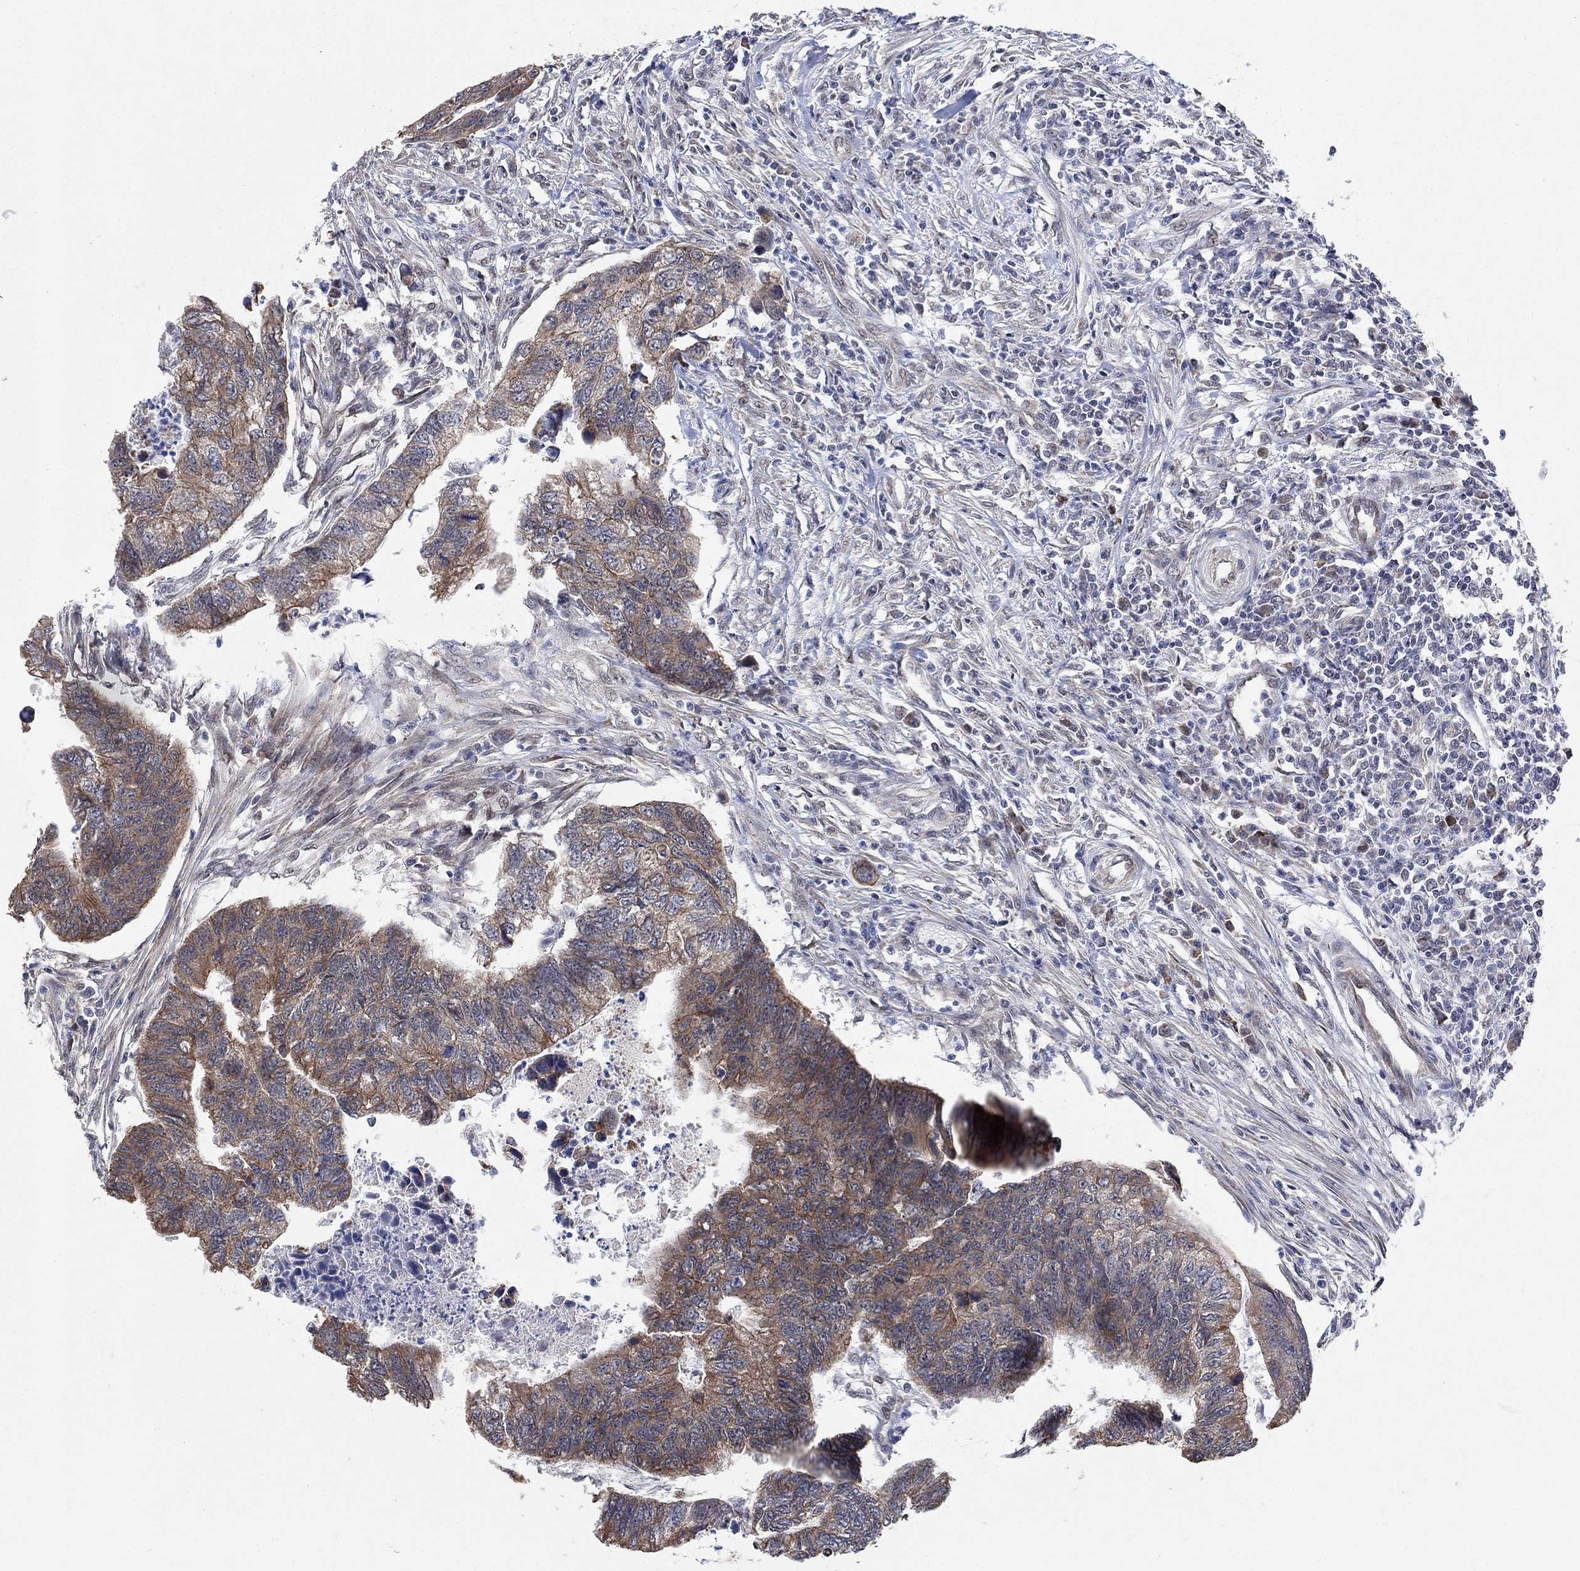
{"staining": {"intensity": "strong", "quantity": "25%-75%", "location": "cytoplasmic/membranous"}, "tissue": "colorectal cancer", "cell_type": "Tumor cells", "image_type": "cancer", "snomed": [{"axis": "morphology", "description": "Adenocarcinoma, NOS"}, {"axis": "topography", "description": "Colon"}], "caption": "DAB immunohistochemical staining of human colorectal cancer reveals strong cytoplasmic/membranous protein staining in approximately 25%-75% of tumor cells.", "gene": "ANKRA2", "patient": {"sex": "female", "age": 65}}